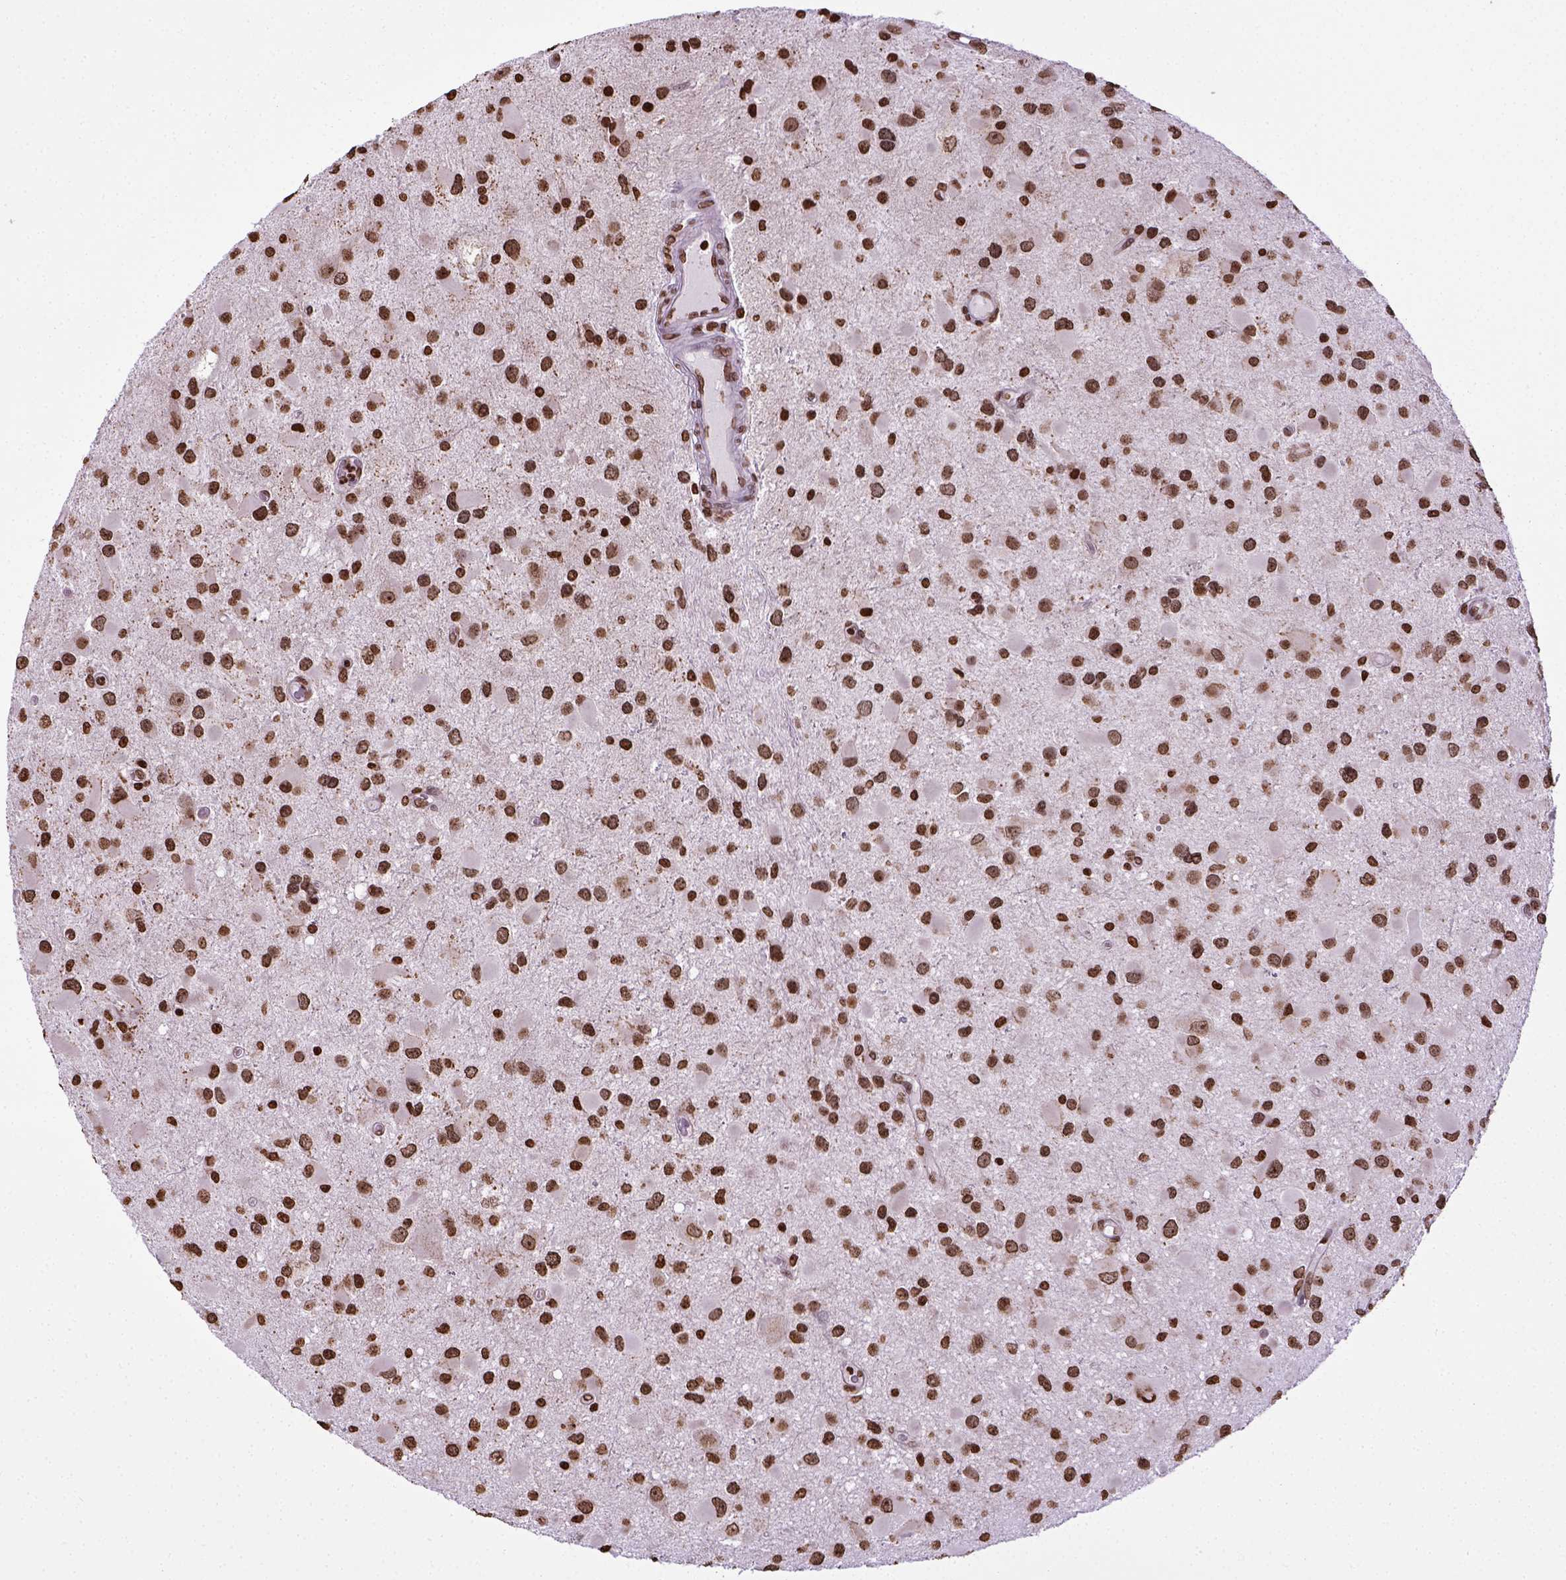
{"staining": {"intensity": "moderate", "quantity": ">75%", "location": "nuclear"}, "tissue": "glioma", "cell_type": "Tumor cells", "image_type": "cancer", "snomed": [{"axis": "morphology", "description": "Glioma, malignant, Low grade"}, {"axis": "topography", "description": "Brain"}], "caption": "Immunohistochemical staining of human malignant low-grade glioma demonstrates moderate nuclear protein positivity in about >75% of tumor cells. (brown staining indicates protein expression, while blue staining denotes nuclei).", "gene": "ZNF75D", "patient": {"sex": "female", "age": 32}}